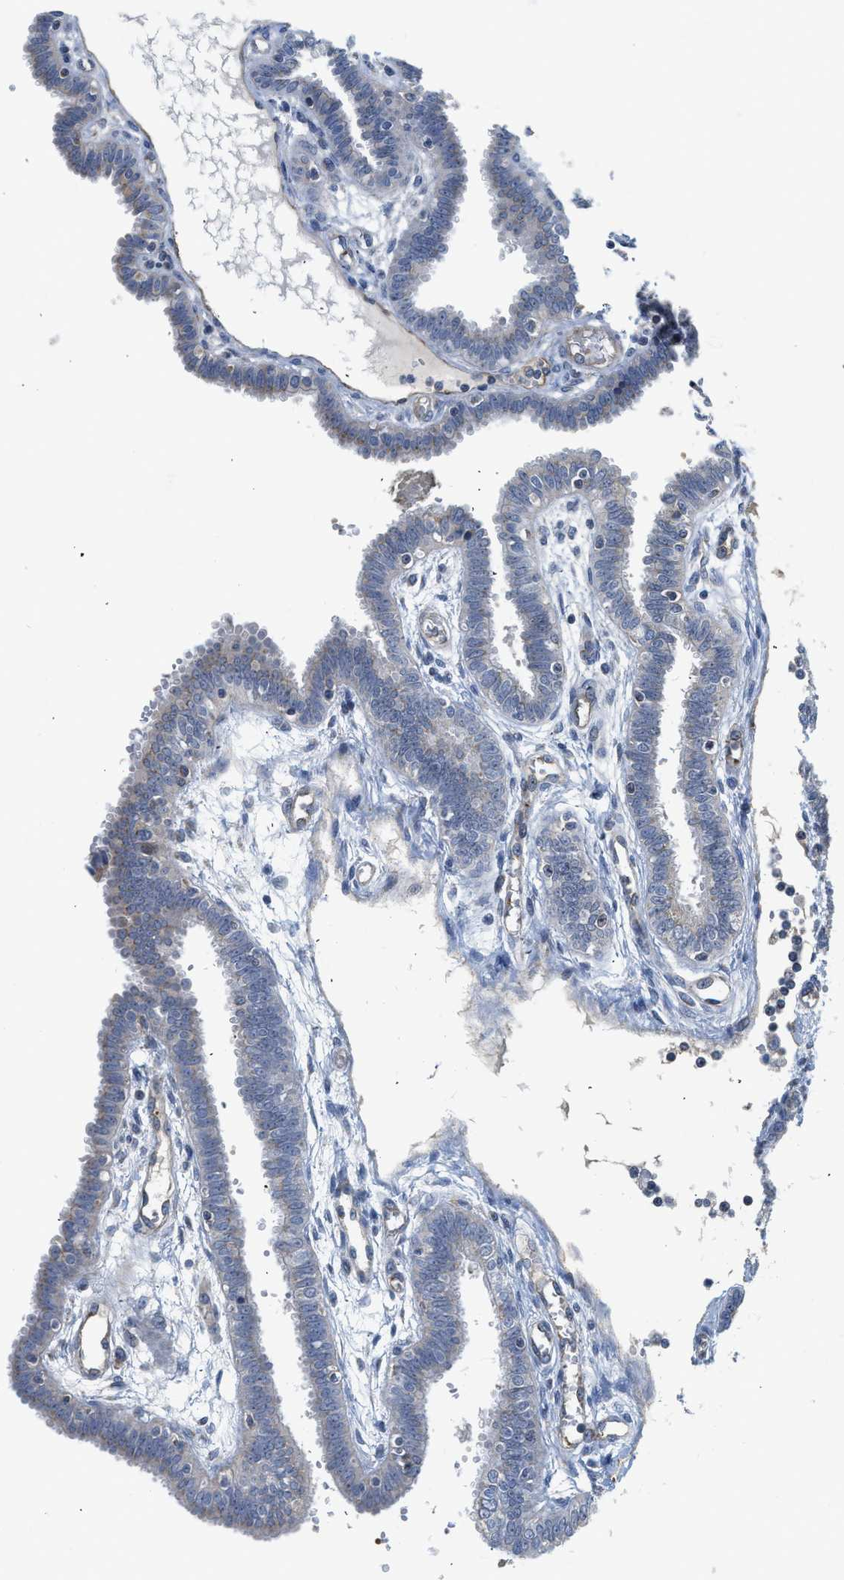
{"staining": {"intensity": "weak", "quantity": ">75%", "location": "cytoplasmic/membranous"}, "tissue": "fallopian tube", "cell_type": "Glandular cells", "image_type": "normal", "snomed": [{"axis": "morphology", "description": "Normal tissue, NOS"}, {"axis": "topography", "description": "Fallopian tube"}], "caption": "High-magnification brightfield microscopy of benign fallopian tube stained with DAB (3,3'-diaminobenzidine) (brown) and counterstained with hematoxylin (blue). glandular cells exhibit weak cytoplasmic/membranous staining is seen in approximately>75% of cells. The staining was performed using DAB, with brown indicating positive protein expression. Nuclei are stained blue with hematoxylin.", "gene": "PIM1", "patient": {"sex": "female", "age": 32}}